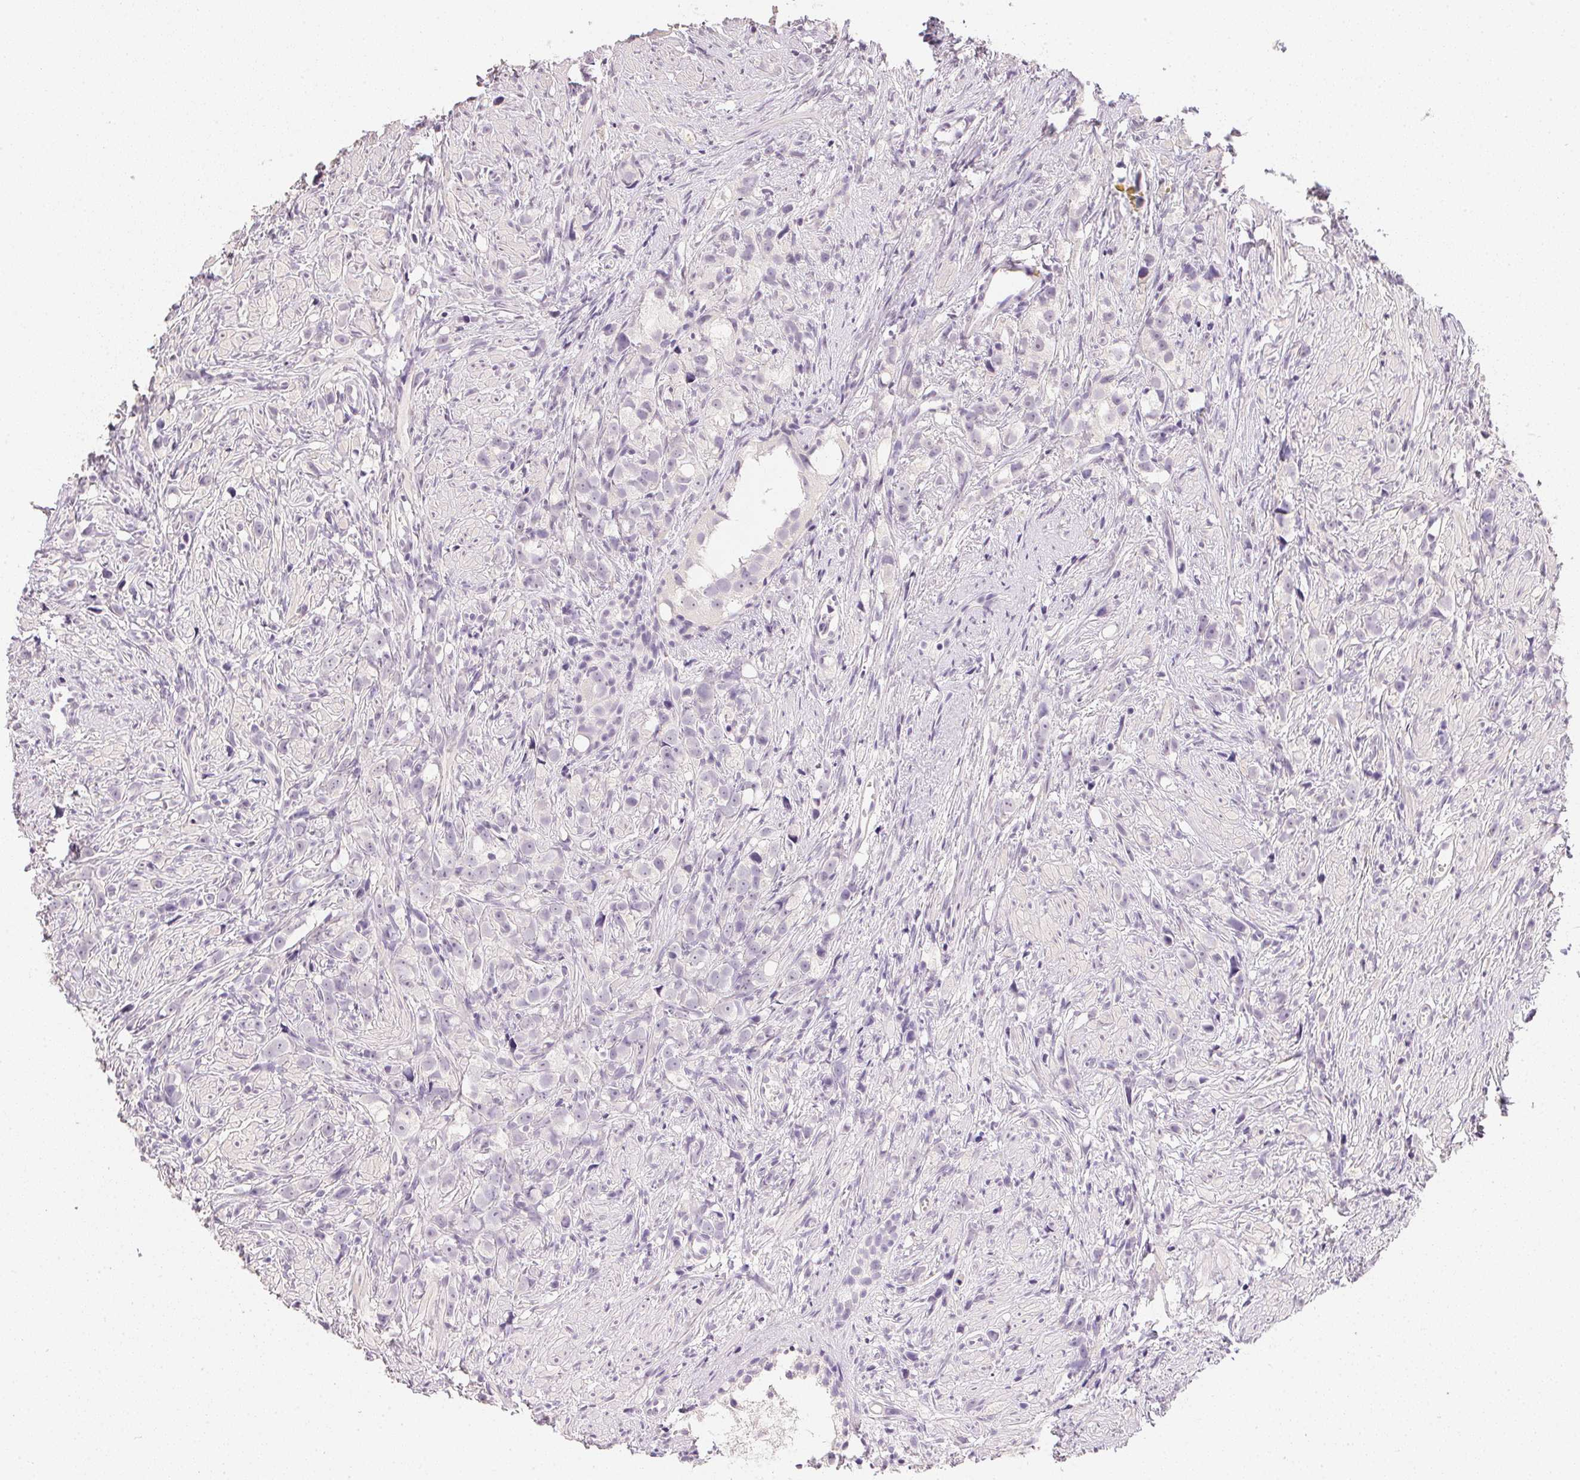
{"staining": {"intensity": "negative", "quantity": "none", "location": "none"}, "tissue": "prostate cancer", "cell_type": "Tumor cells", "image_type": "cancer", "snomed": [{"axis": "morphology", "description": "Adenocarcinoma, High grade"}, {"axis": "topography", "description": "Prostate"}], "caption": "Immunohistochemistry image of neoplastic tissue: high-grade adenocarcinoma (prostate) stained with DAB (3,3'-diaminobenzidine) demonstrates no significant protein positivity in tumor cells. (IHC, brightfield microscopy, high magnification).", "gene": "PPY", "patient": {"sex": "male", "age": 75}}